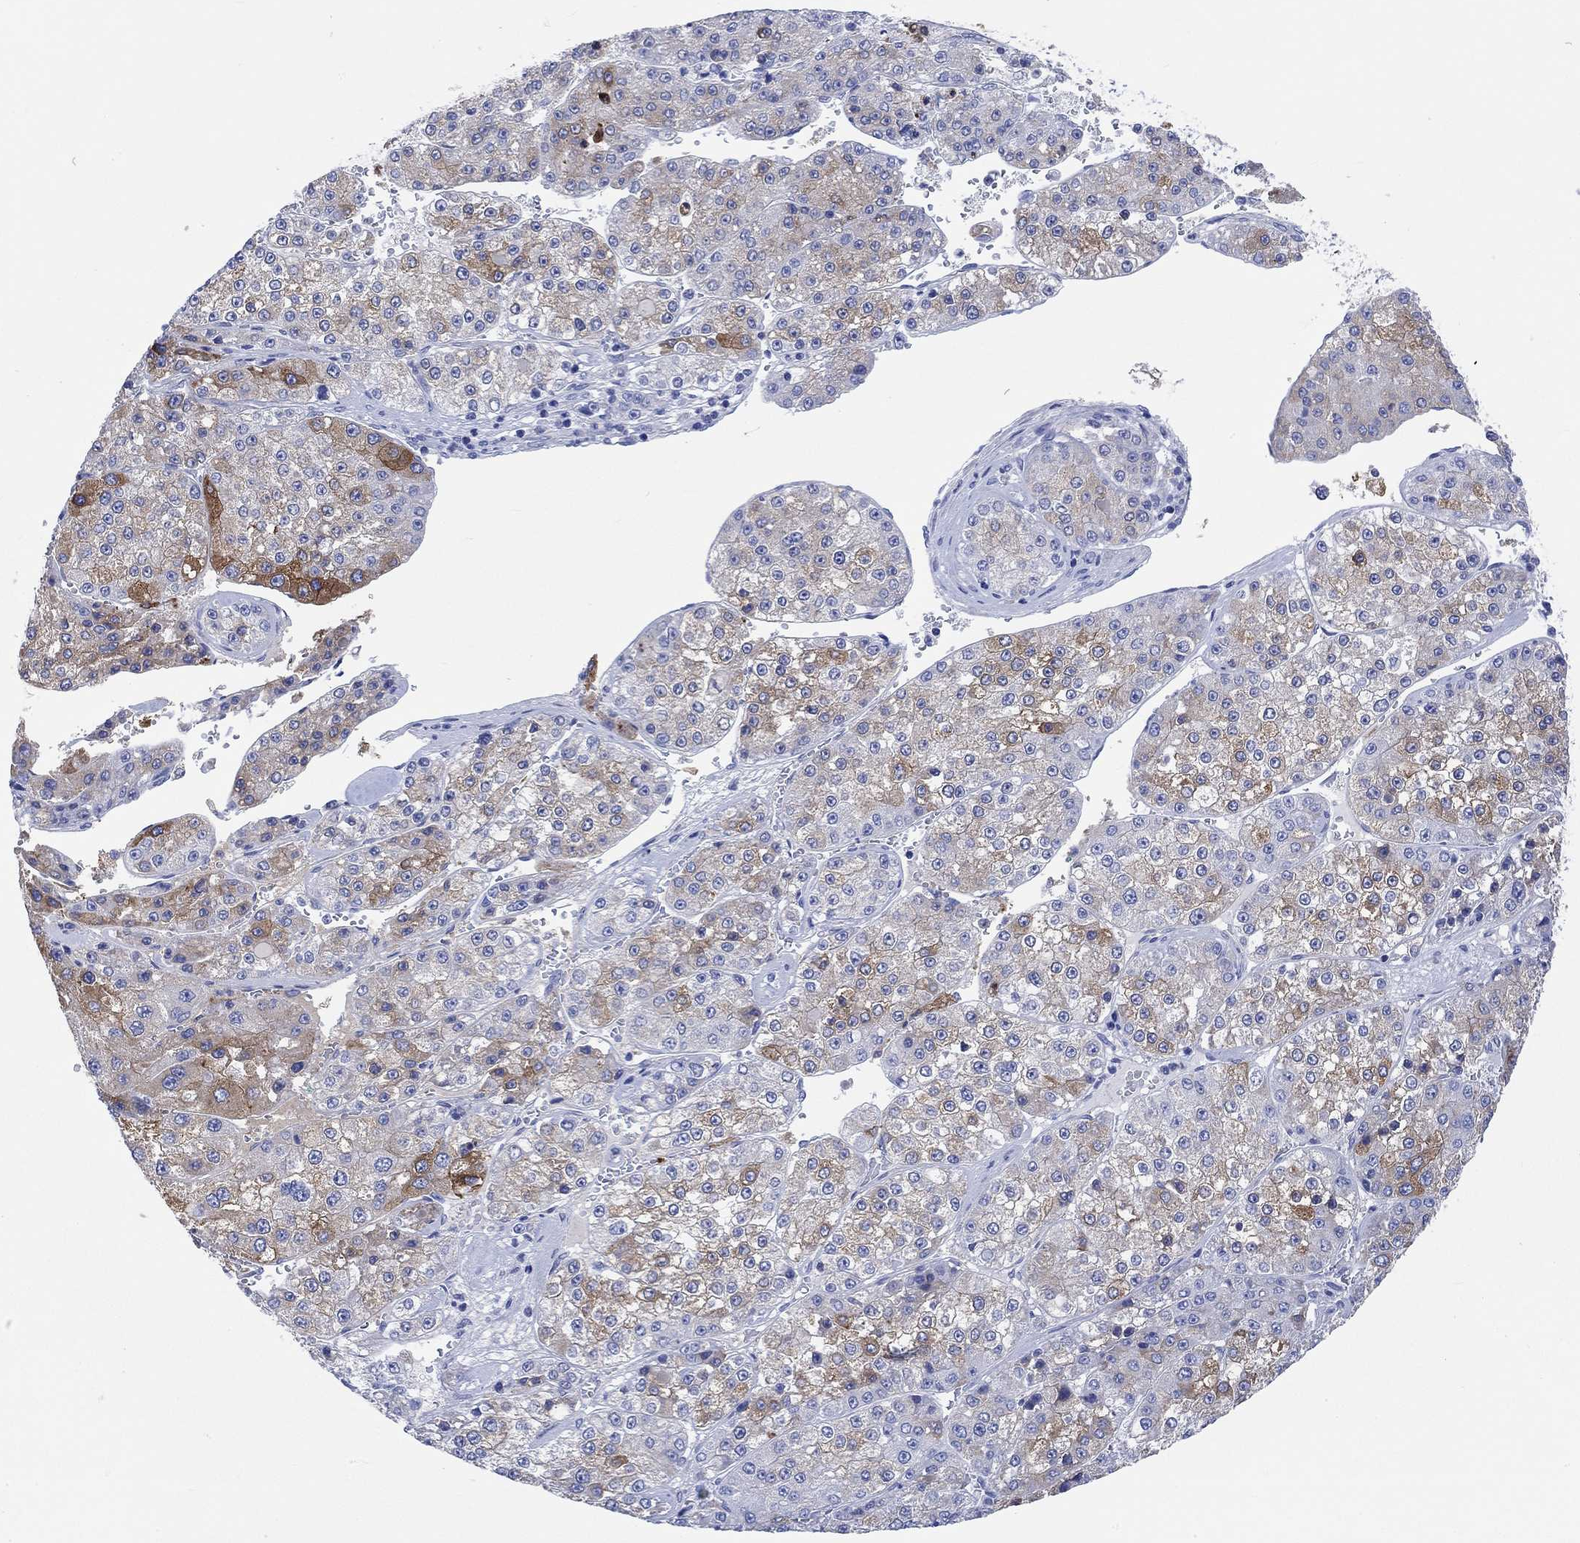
{"staining": {"intensity": "strong", "quantity": "<25%", "location": "cytoplasmic/membranous"}, "tissue": "liver cancer", "cell_type": "Tumor cells", "image_type": "cancer", "snomed": [{"axis": "morphology", "description": "Carcinoma, Hepatocellular, NOS"}, {"axis": "topography", "description": "Liver"}], "caption": "IHC staining of hepatocellular carcinoma (liver), which displays medium levels of strong cytoplasmic/membranous expression in about <25% of tumor cells indicating strong cytoplasmic/membranous protein expression. The staining was performed using DAB (3,3'-diaminobenzidine) (brown) for protein detection and nuclei were counterstained in hematoxylin (blue).", "gene": "REEP6", "patient": {"sex": "female", "age": 73}}